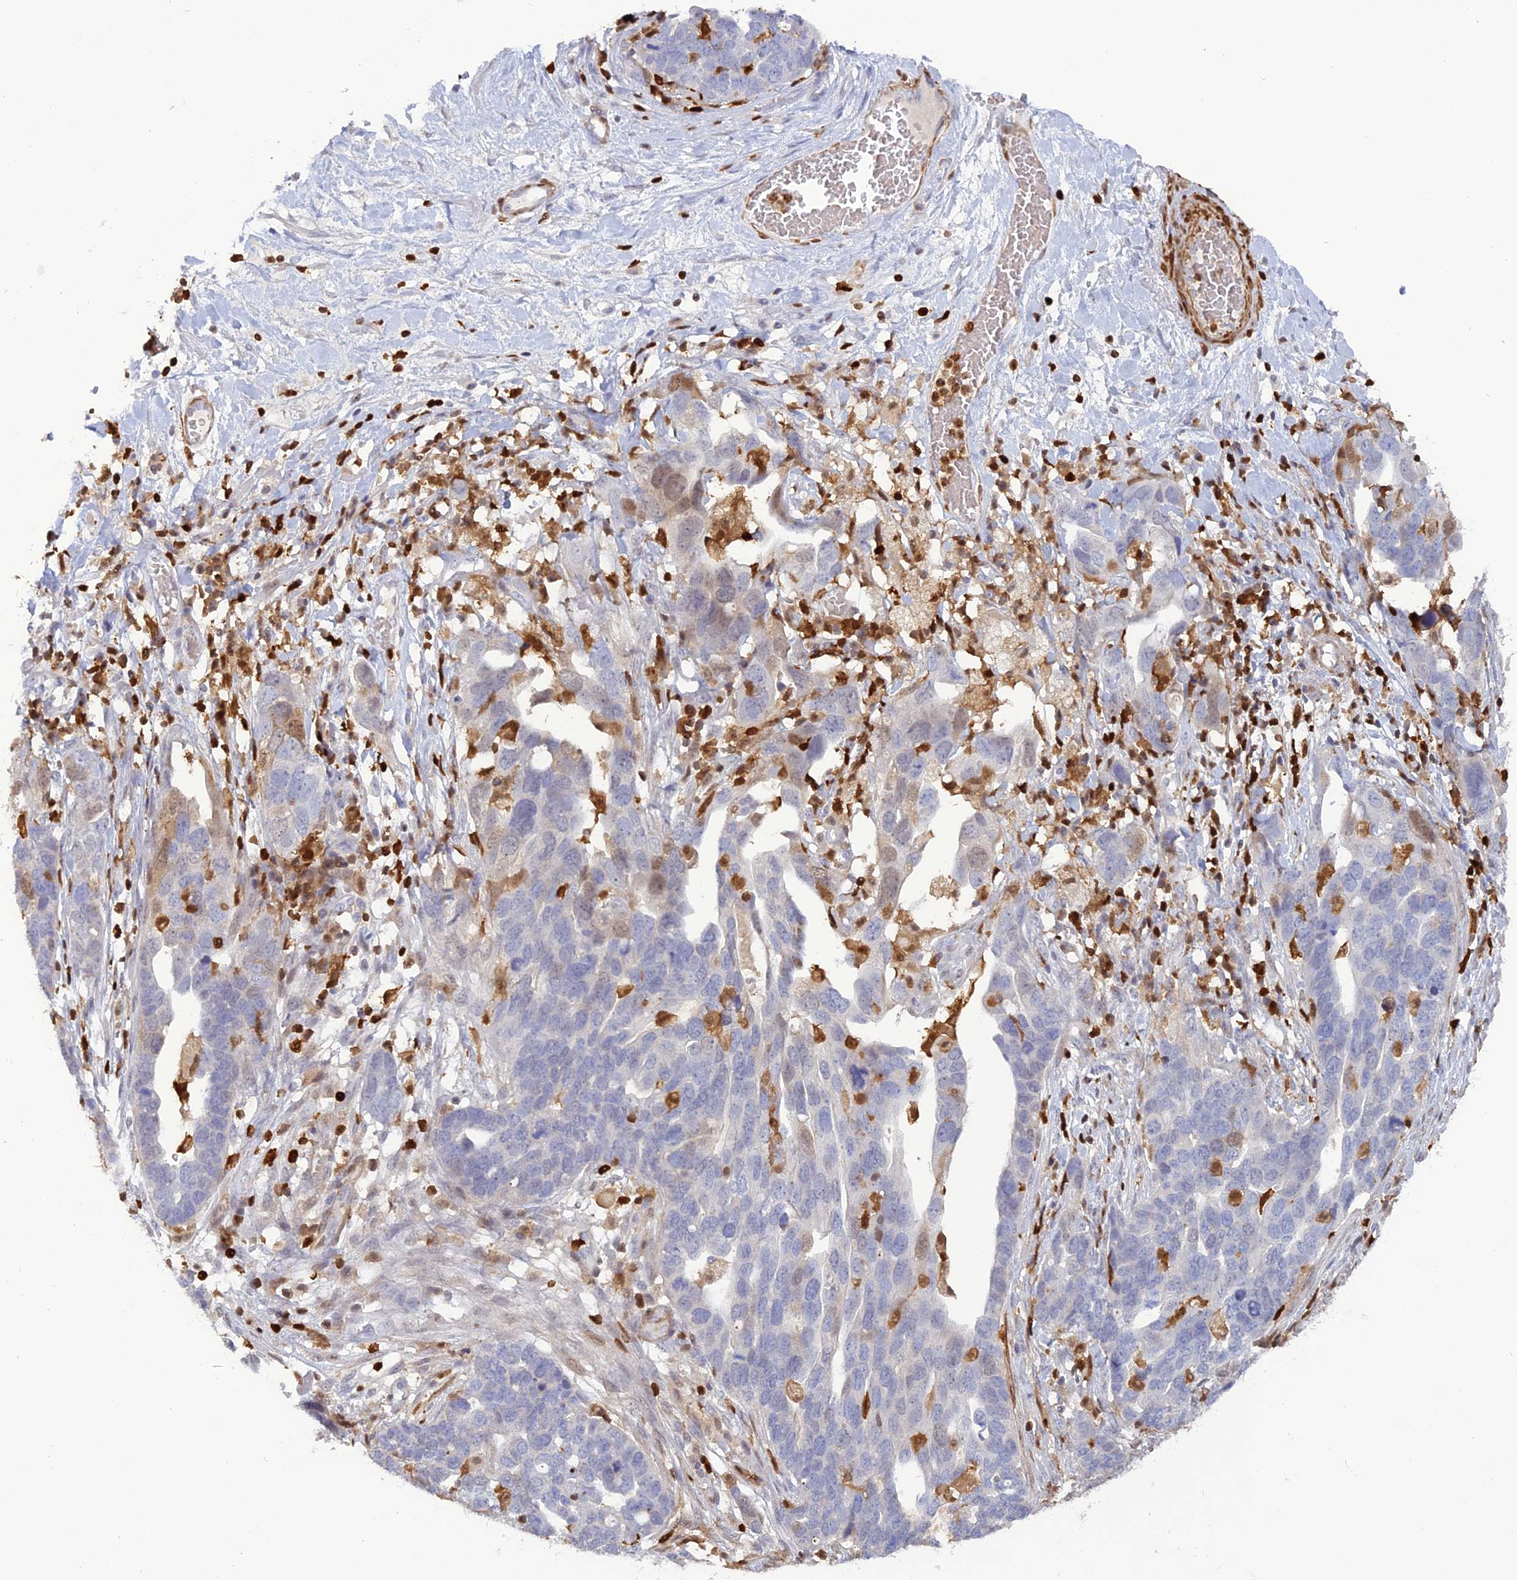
{"staining": {"intensity": "weak", "quantity": "<25%", "location": "nuclear"}, "tissue": "ovarian cancer", "cell_type": "Tumor cells", "image_type": "cancer", "snomed": [{"axis": "morphology", "description": "Cystadenocarcinoma, serous, NOS"}, {"axis": "topography", "description": "Ovary"}], "caption": "Tumor cells are negative for protein expression in human ovarian serous cystadenocarcinoma.", "gene": "PGBD4", "patient": {"sex": "female", "age": 54}}